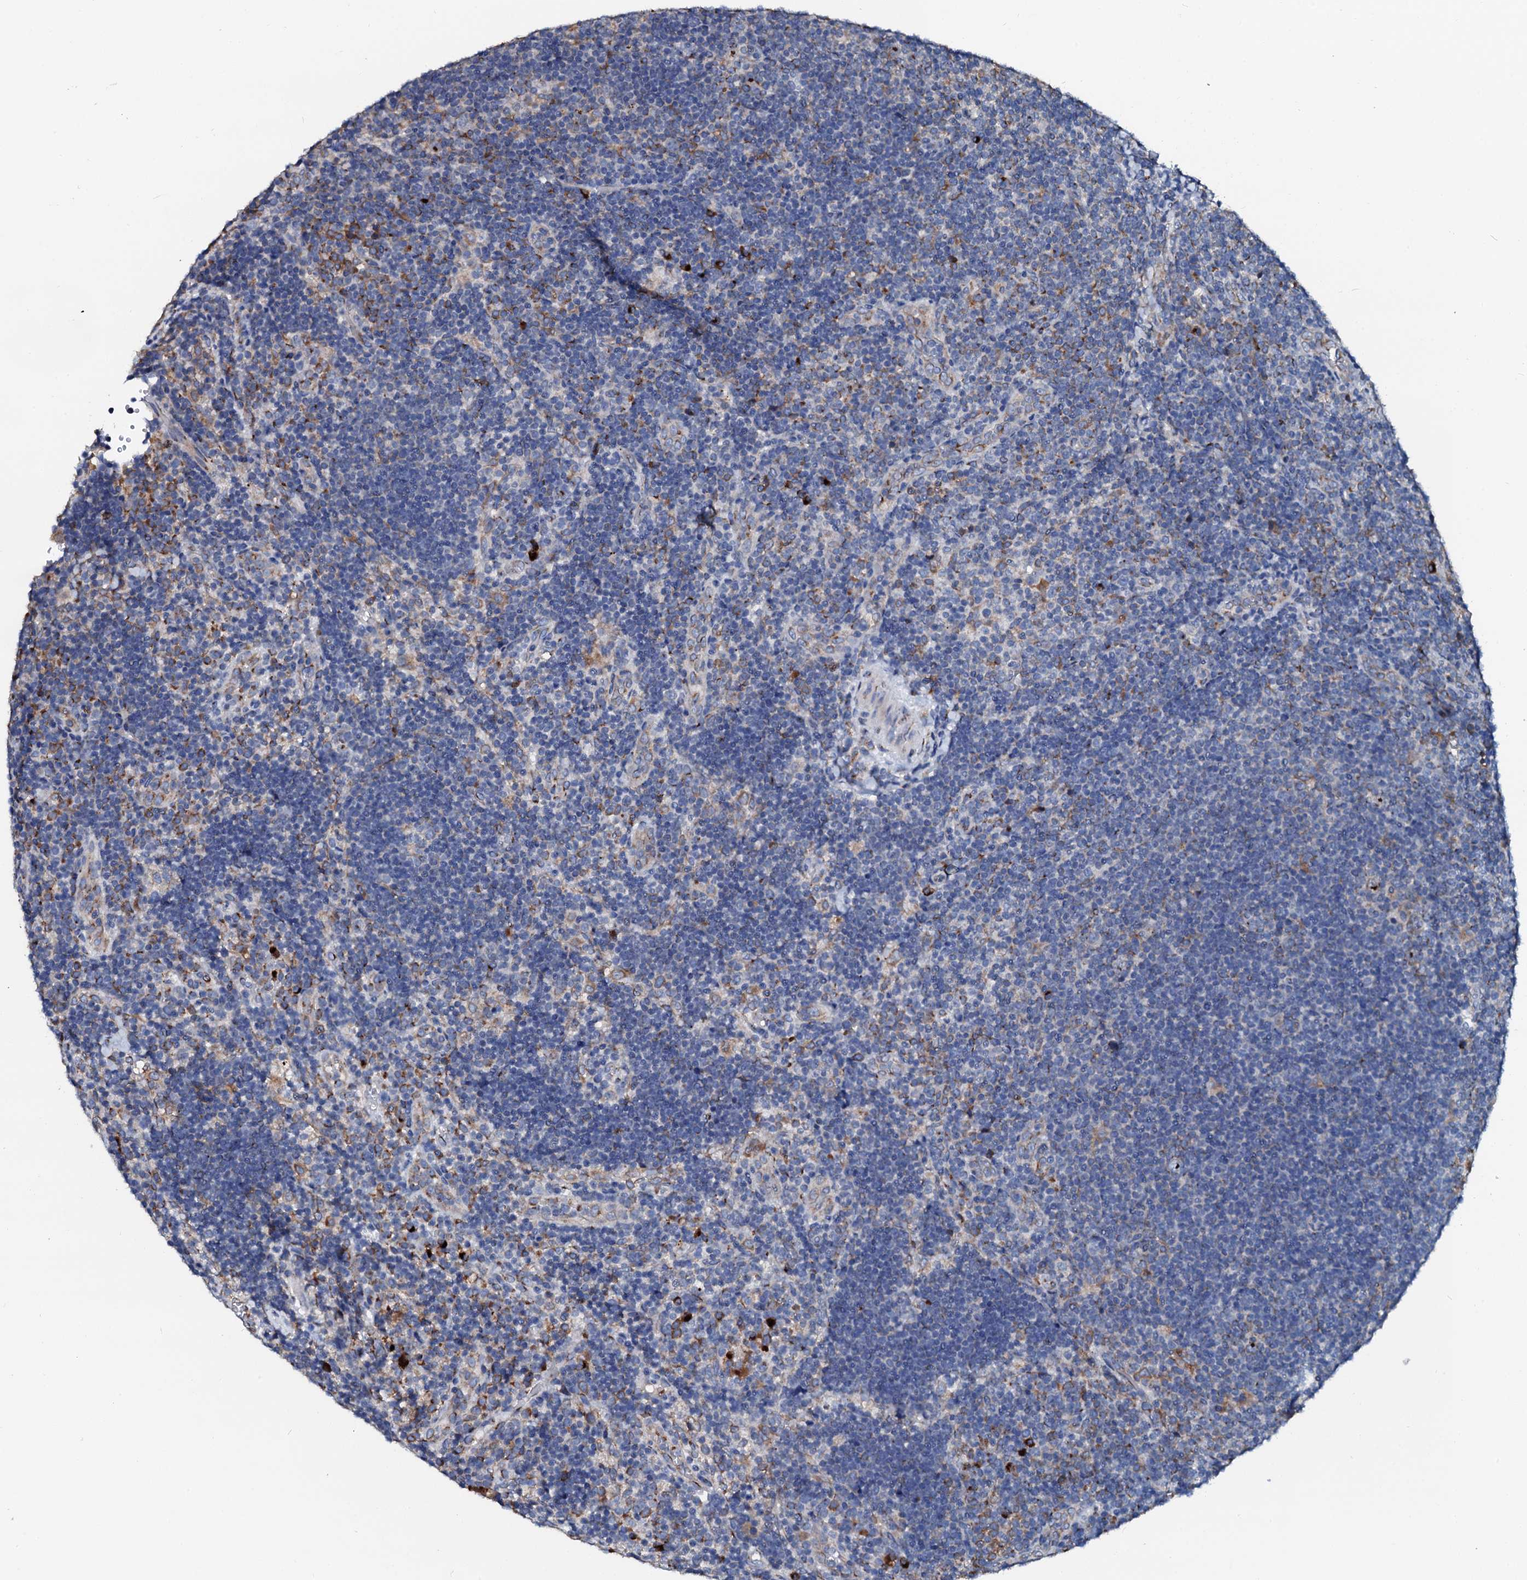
{"staining": {"intensity": "negative", "quantity": "none", "location": "none"}, "tissue": "lymphoma", "cell_type": "Tumor cells", "image_type": "cancer", "snomed": [{"axis": "morphology", "description": "Hodgkin's disease, NOS"}, {"axis": "topography", "description": "Lymph node"}], "caption": "The photomicrograph demonstrates no staining of tumor cells in Hodgkin's disease.", "gene": "LMAN1", "patient": {"sex": "female", "age": 57}}